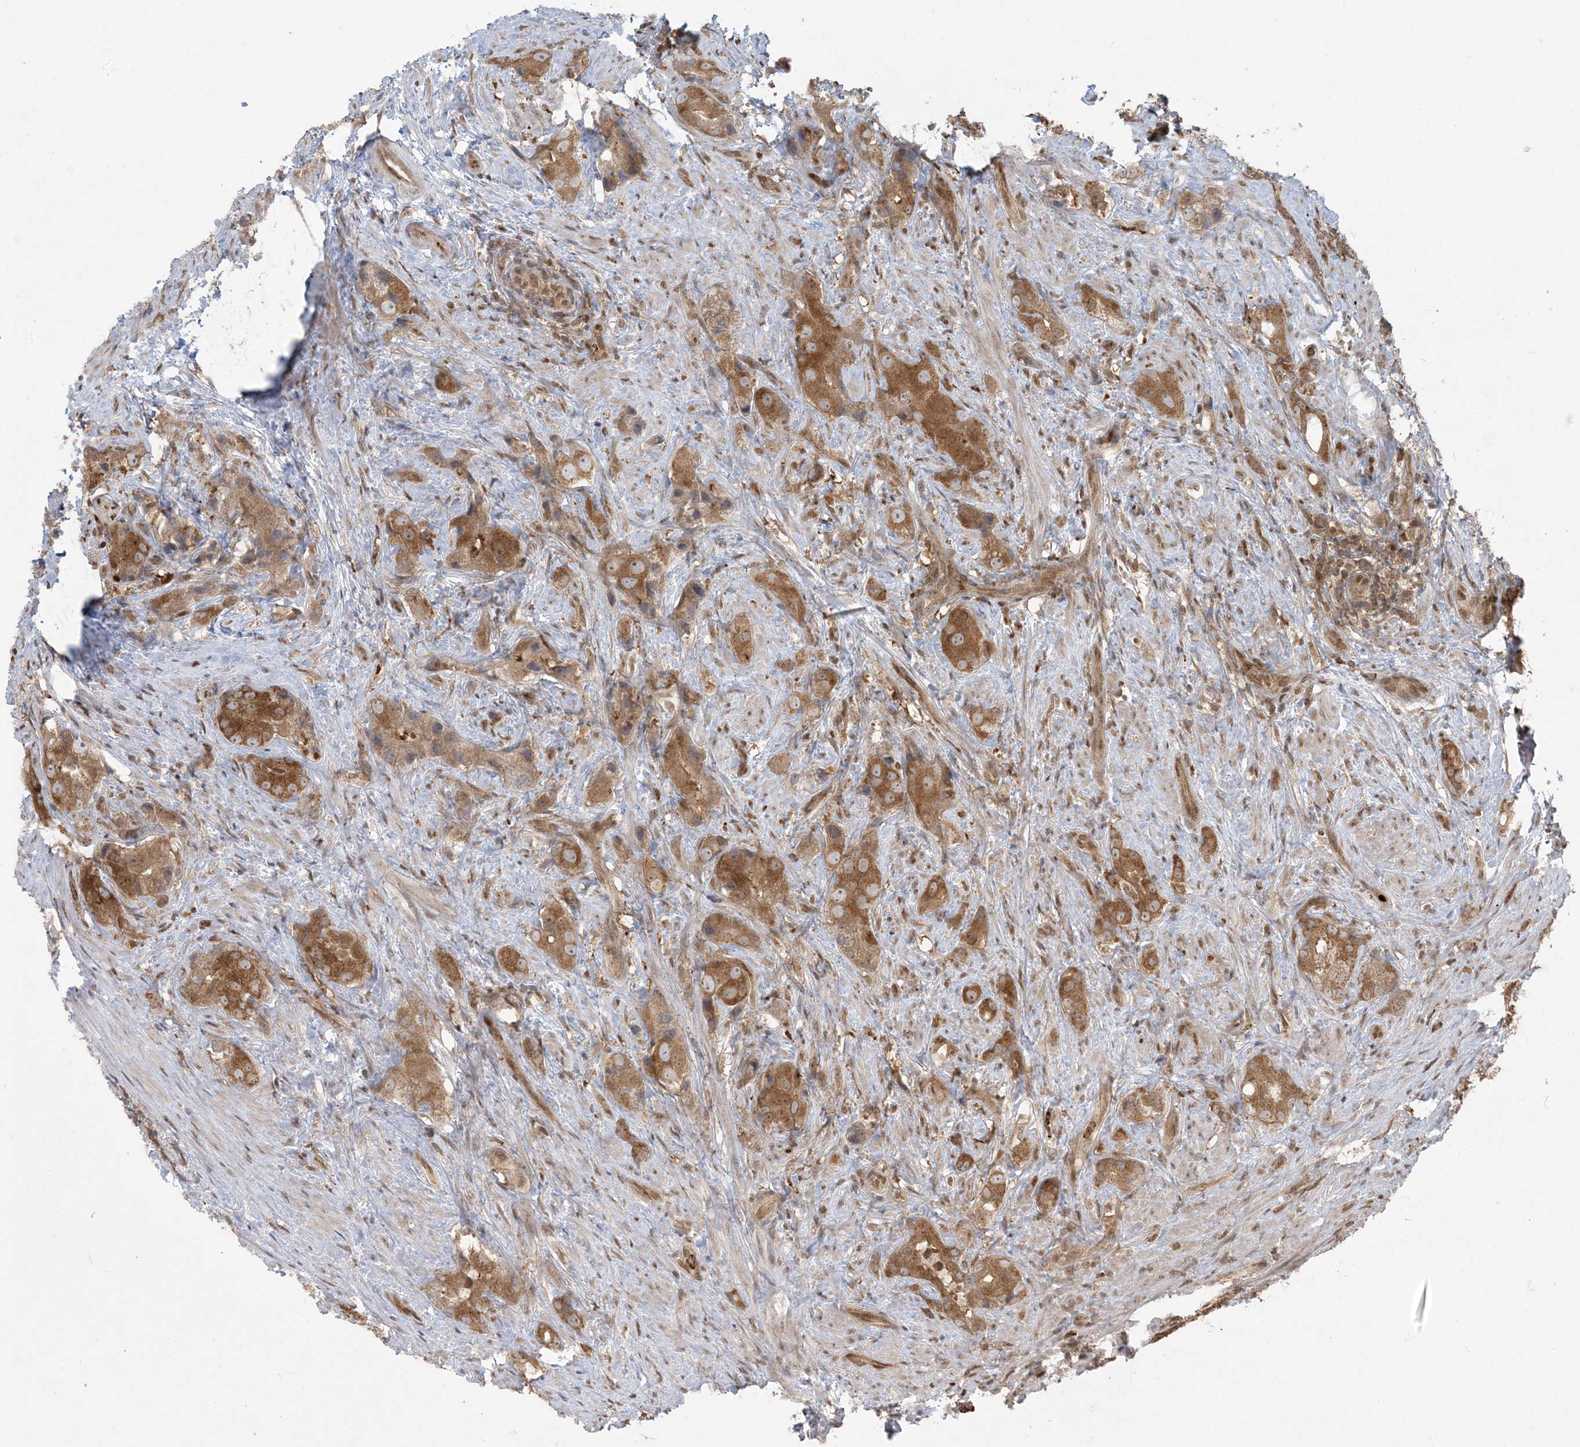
{"staining": {"intensity": "moderate", "quantity": ">75%", "location": "cytoplasmic/membranous"}, "tissue": "prostate cancer", "cell_type": "Tumor cells", "image_type": "cancer", "snomed": [{"axis": "morphology", "description": "Adenocarcinoma, Low grade"}, {"axis": "topography", "description": "Prostate"}], "caption": "An image of human adenocarcinoma (low-grade) (prostate) stained for a protein demonstrates moderate cytoplasmic/membranous brown staining in tumor cells.", "gene": "ABCF3", "patient": {"sex": "male", "age": 71}}